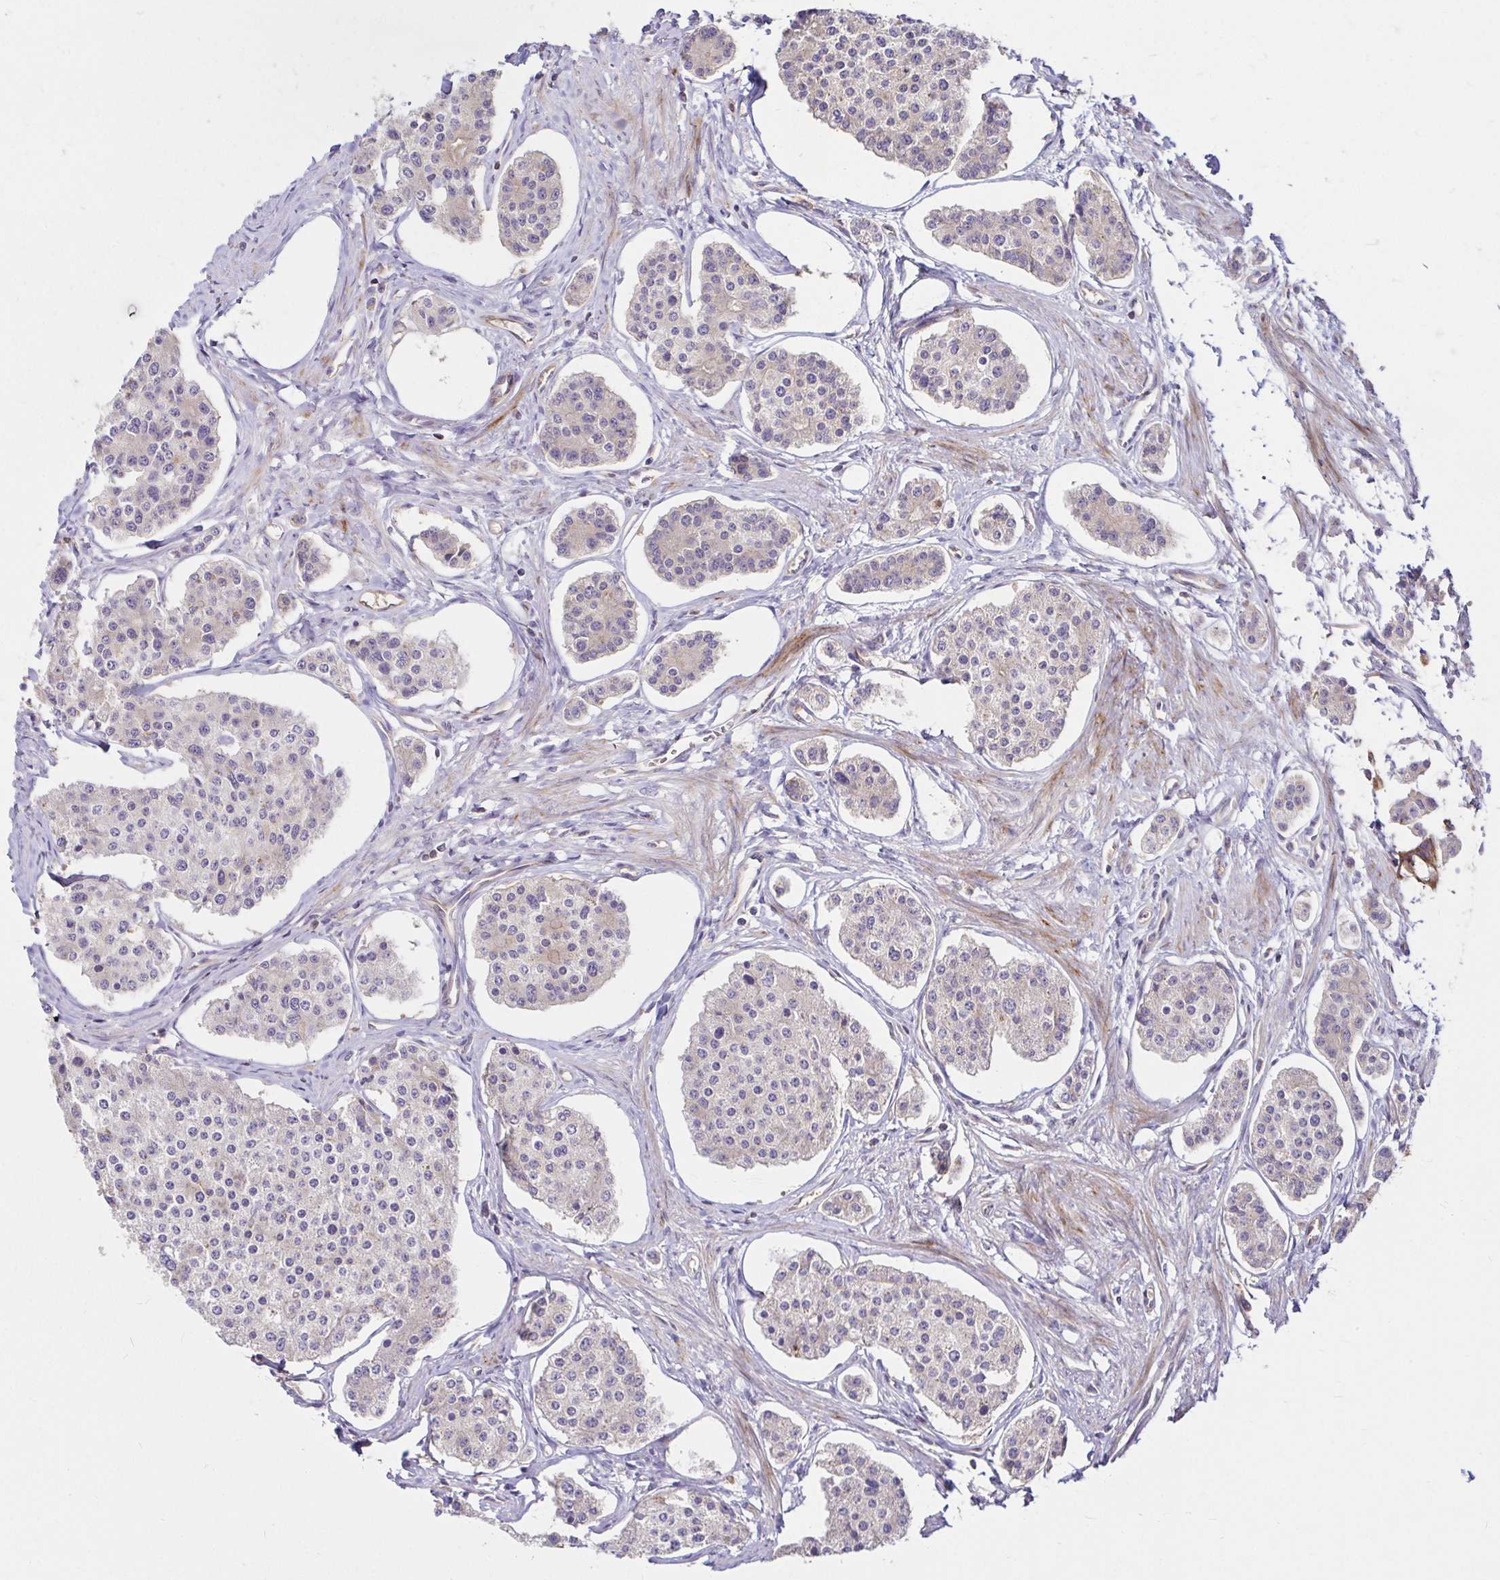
{"staining": {"intensity": "negative", "quantity": "none", "location": "none"}, "tissue": "carcinoid", "cell_type": "Tumor cells", "image_type": "cancer", "snomed": [{"axis": "morphology", "description": "Carcinoid, malignant, NOS"}, {"axis": "topography", "description": "Small intestine"}], "caption": "This is a photomicrograph of IHC staining of carcinoid, which shows no staining in tumor cells.", "gene": "ITGA2", "patient": {"sex": "female", "age": 65}}